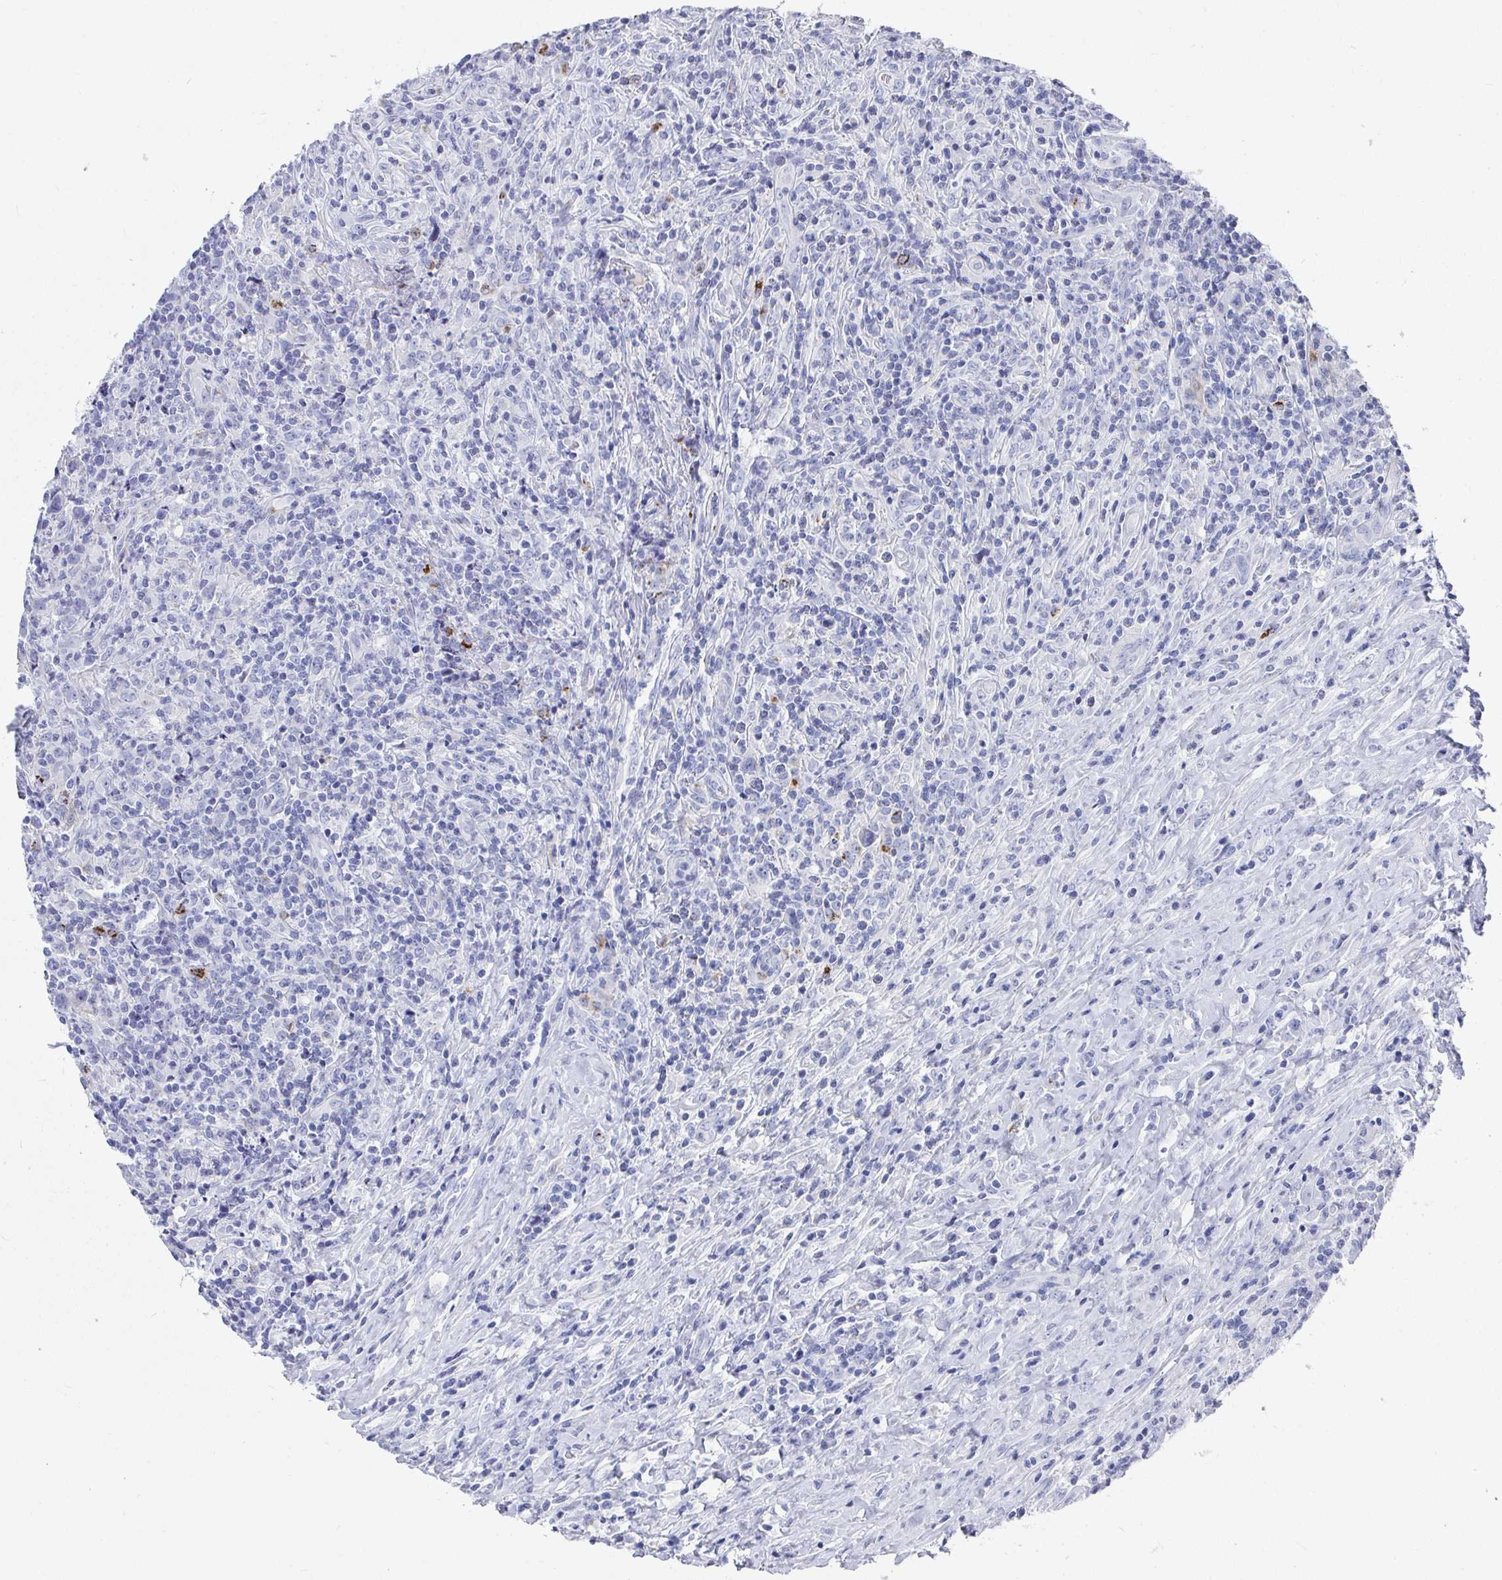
{"staining": {"intensity": "negative", "quantity": "none", "location": "none"}, "tissue": "lymphoma", "cell_type": "Tumor cells", "image_type": "cancer", "snomed": [{"axis": "morphology", "description": "Hodgkin's disease, NOS"}, {"axis": "topography", "description": "Lymph node"}], "caption": "Protein analysis of lymphoma reveals no significant expression in tumor cells. The staining was performed using DAB to visualize the protein expression in brown, while the nuclei were stained in blue with hematoxylin (Magnification: 20x).", "gene": "ZFP82", "patient": {"sex": "female", "age": 18}}